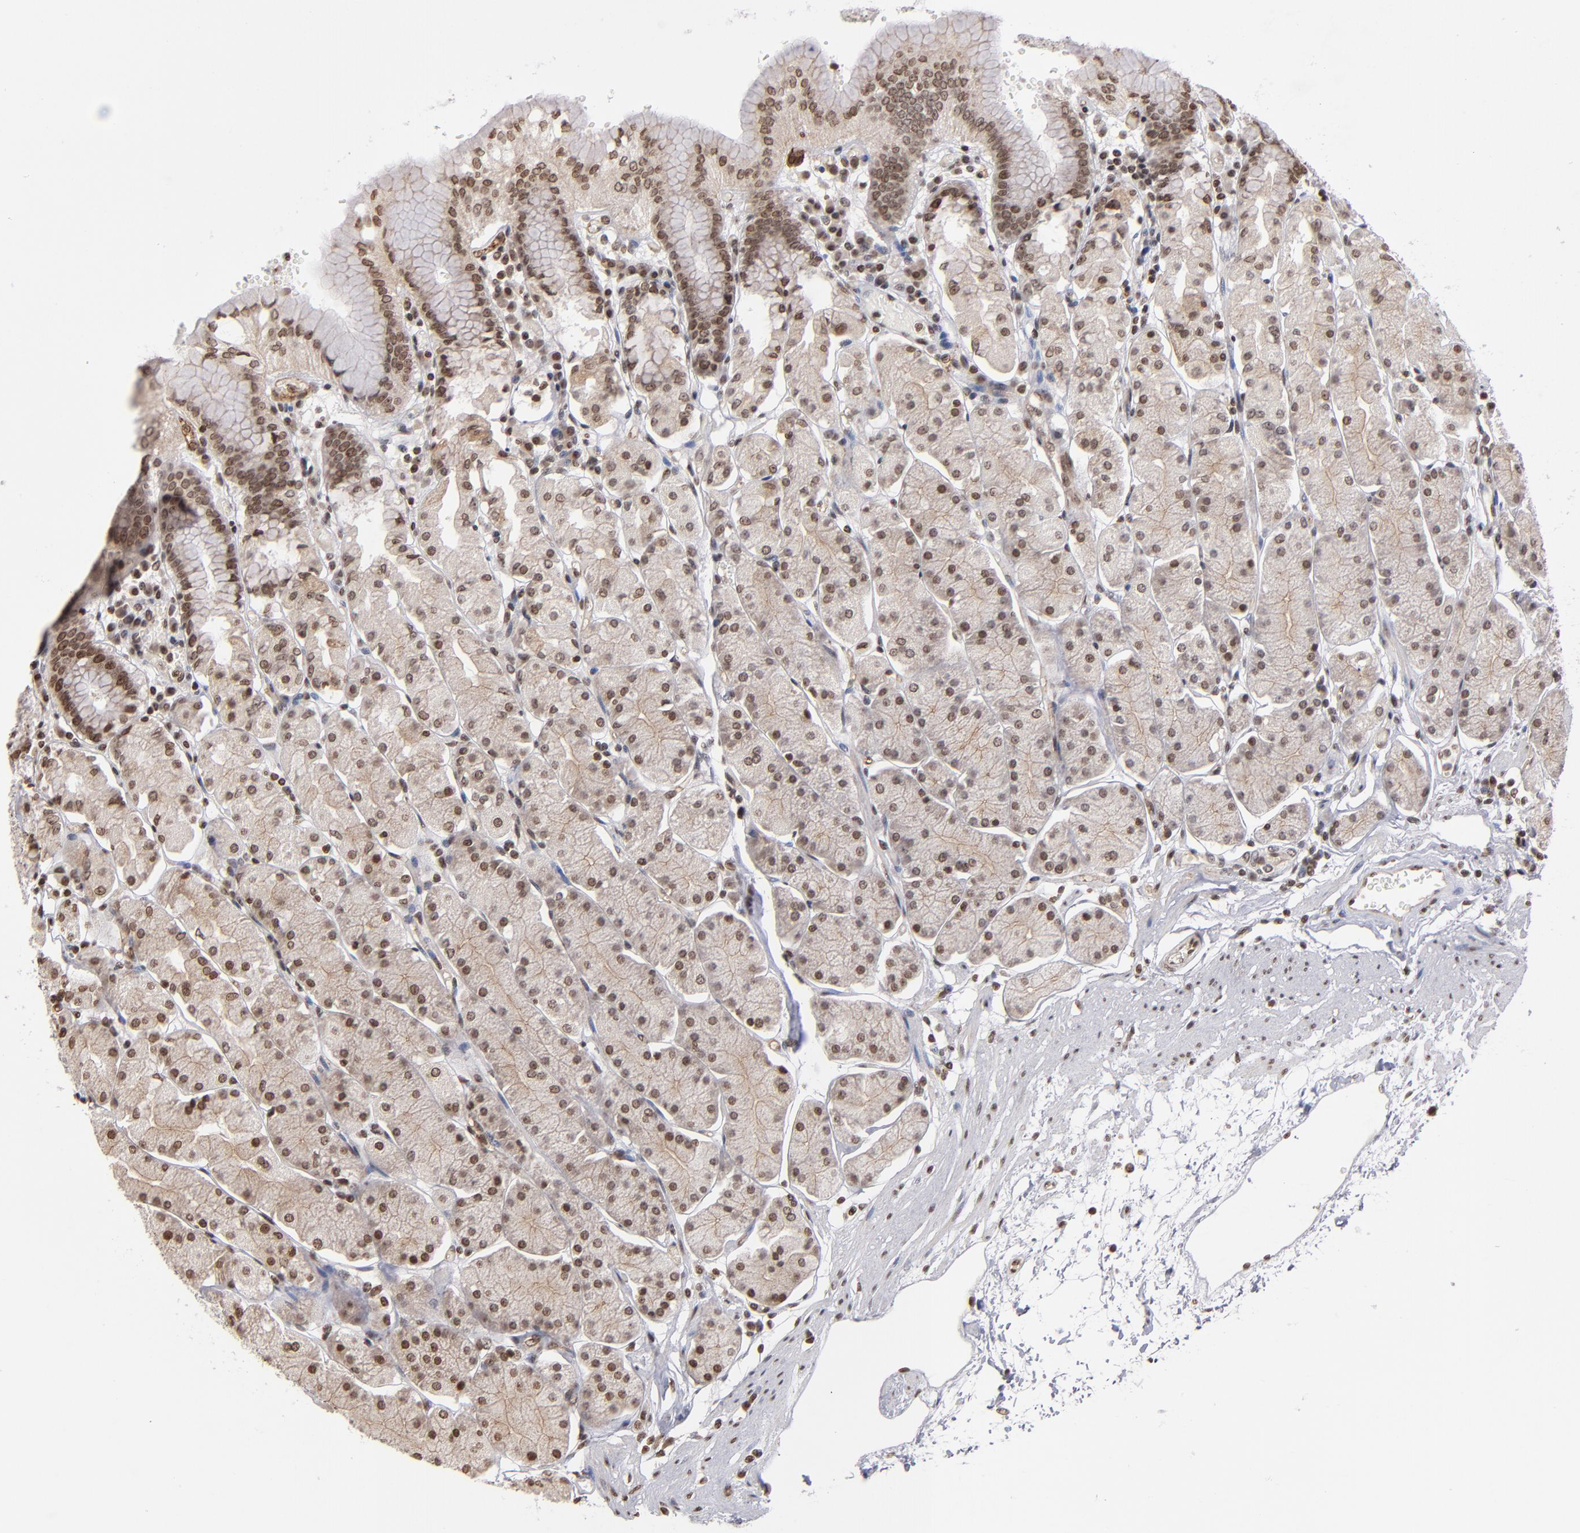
{"staining": {"intensity": "moderate", "quantity": ">75%", "location": "nuclear"}, "tissue": "stomach", "cell_type": "Glandular cells", "image_type": "normal", "snomed": [{"axis": "morphology", "description": "Normal tissue, NOS"}, {"axis": "topography", "description": "Stomach, upper"}, {"axis": "topography", "description": "Stomach"}], "caption": "Immunohistochemical staining of normal human stomach demonstrates >75% levels of moderate nuclear protein staining in about >75% of glandular cells.", "gene": "ABL2", "patient": {"sex": "male", "age": 76}}